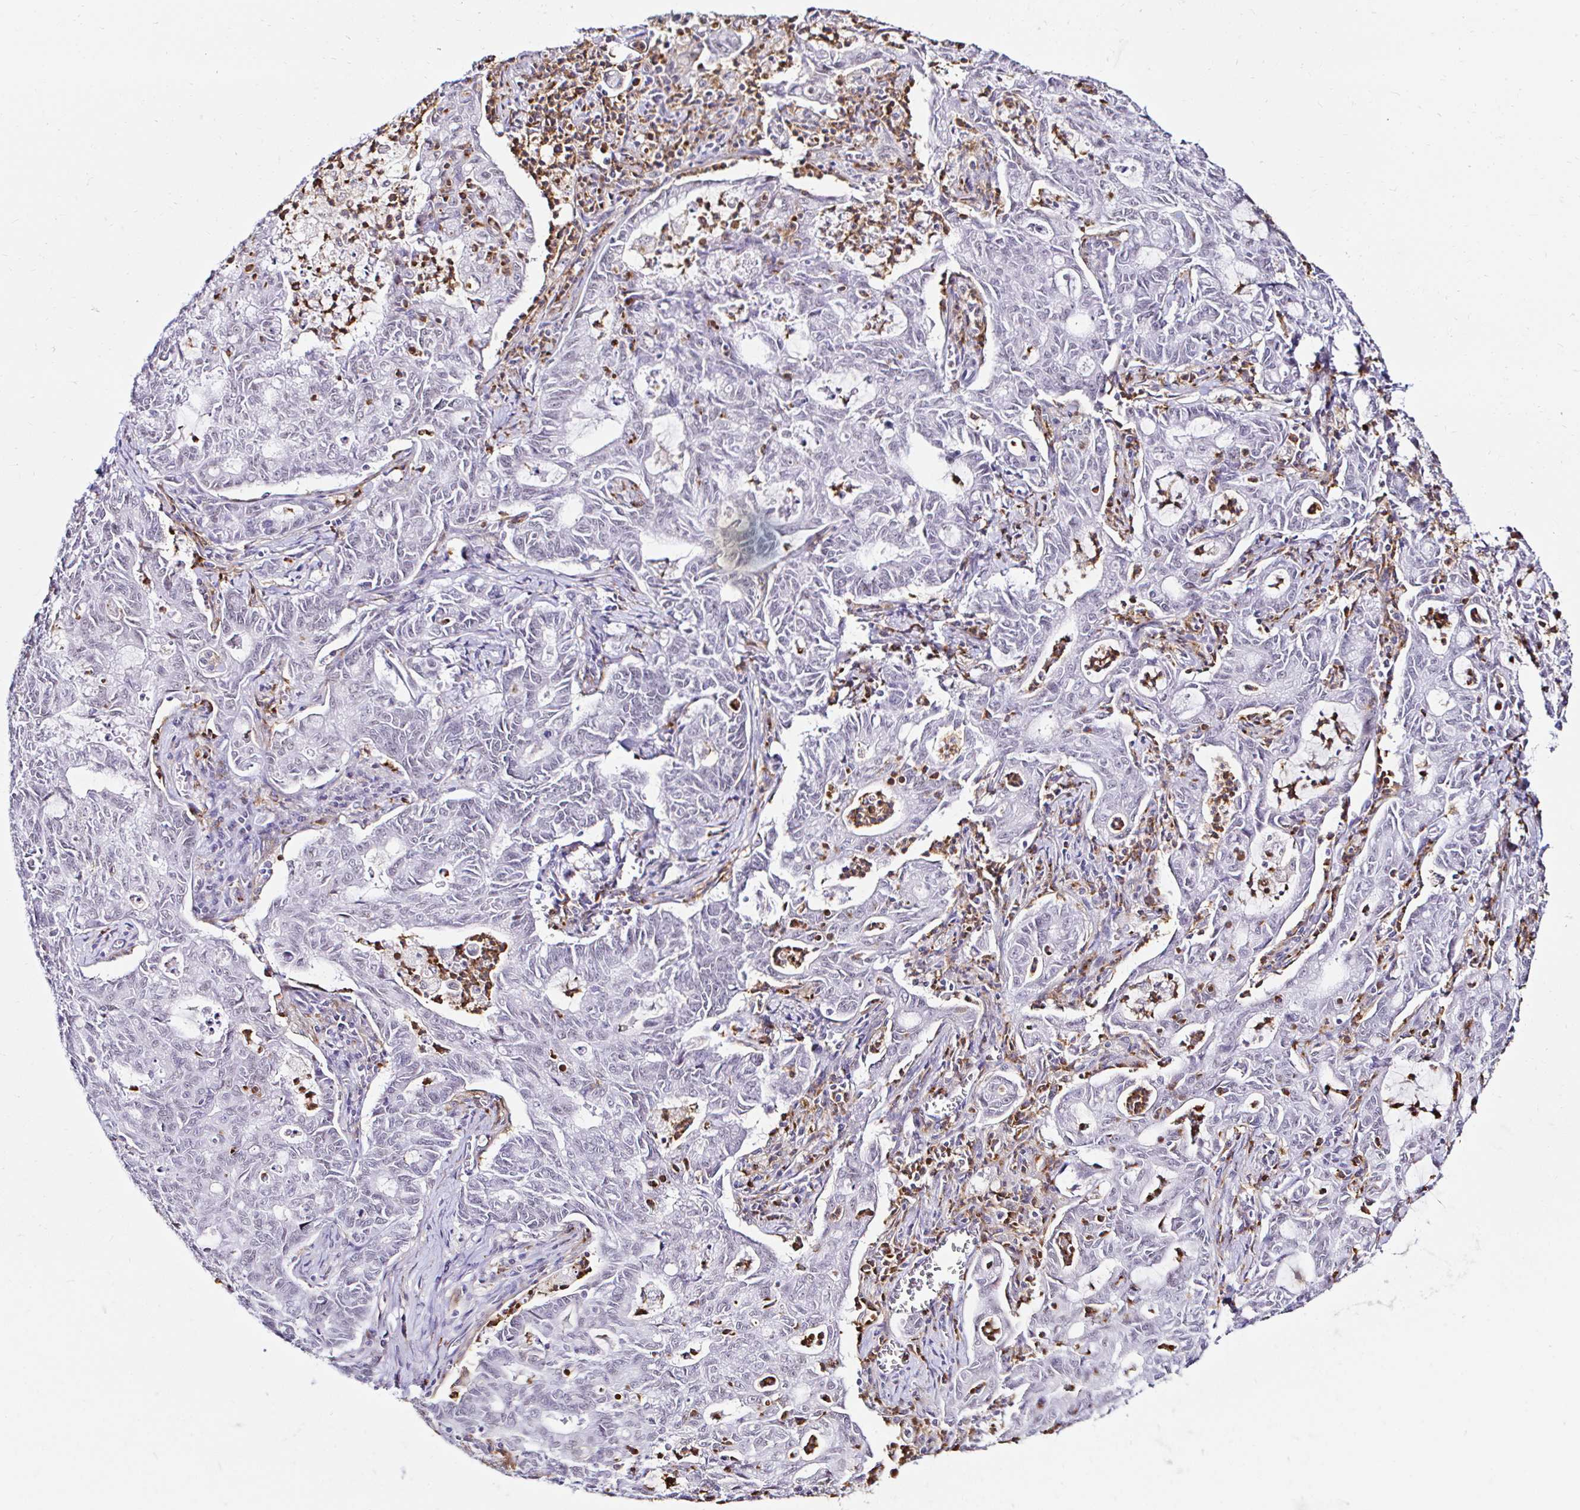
{"staining": {"intensity": "negative", "quantity": "none", "location": "none"}, "tissue": "stomach cancer", "cell_type": "Tumor cells", "image_type": "cancer", "snomed": [{"axis": "morphology", "description": "Adenocarcinoma, NOS"}, {"axis": "topography", "description": "Stomach, upper"}], "caption": "Stomach cancer (adenocarcinoma) was stained to show a protein in brown. There is no significant expression in tumor cells.", "gene": "CYBB", "patient": {"sex": "female", "age": 79}}